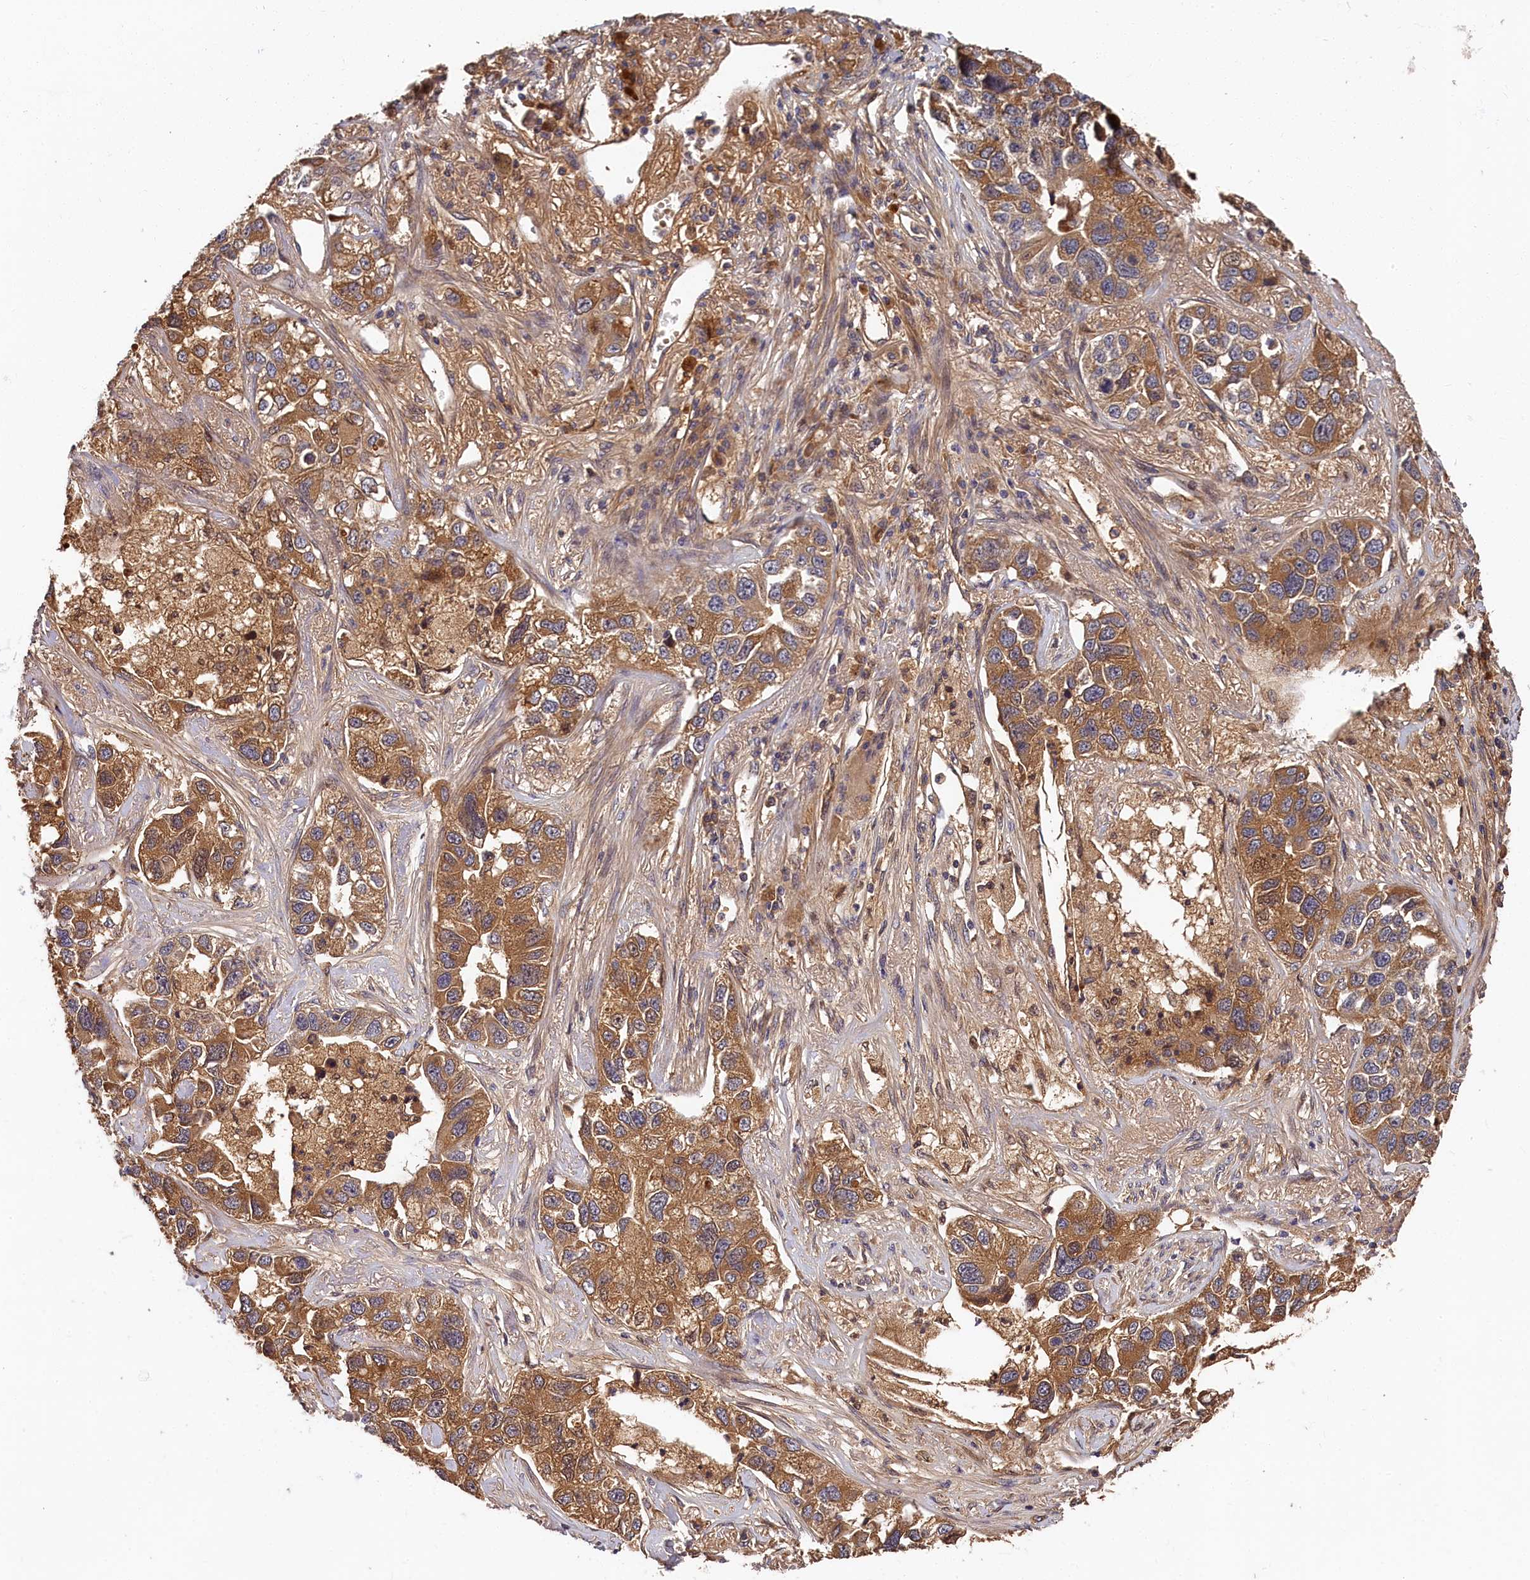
{"staining": {"intensity": "moderate", "quantity": ">75%", "location": "cytoplasmic/membranous"}, "tissue": "lung cancer", "cell_type": "Tumor cells", "image_type": "cancer", "snomed": [{"axis": "morphology", "description": "Adenocarcinoma, NOS"}, {"axis": "topography", "description": "Lung"}], "caption": "IHC micrograph of lung cancer stained for a protein (brown), which reveals medium levels of moderate cytoplasmic/membranous positivity in approximately >75% of tumor cells.", "gene": "ITIH1", "patient": {"sex": "male", "age": 49}}